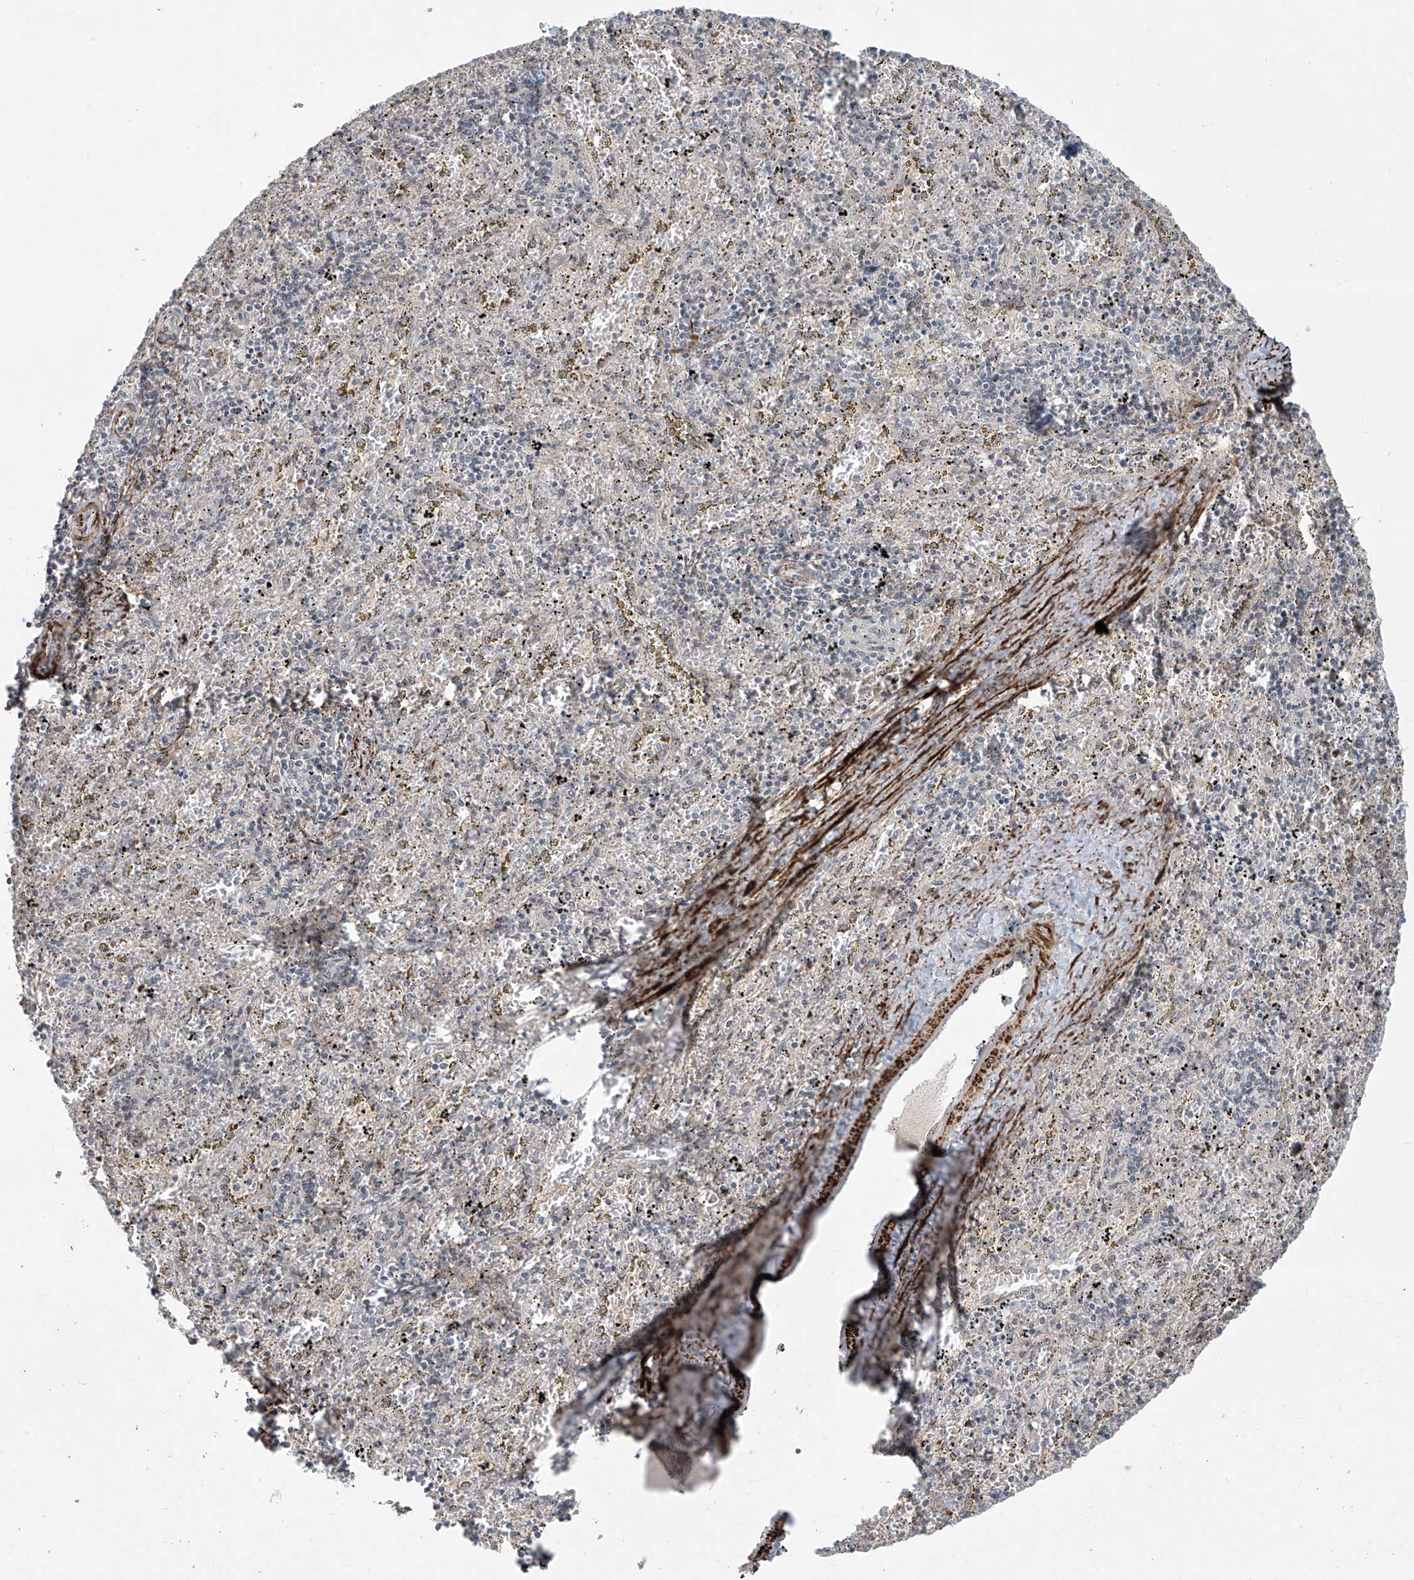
{"staining": {"intensity": "negative", "quantity": "none", "location": "none"}, "tissue": "spleen", "cell_type": "Cells in red pulp", "image_type": "normal", "snomed": [{"axis": "morphology", "description": "Normal tissue, NOS"}, {"axis": "topography", "description": "Spleen"}], "caption": "This is an immunohistochemistry micrograph of unremarkable spleen. There is no positivity in cells in red pulp.", "gene": "RASGEF1A", "patient": {"sex": "male", "age": 11}}